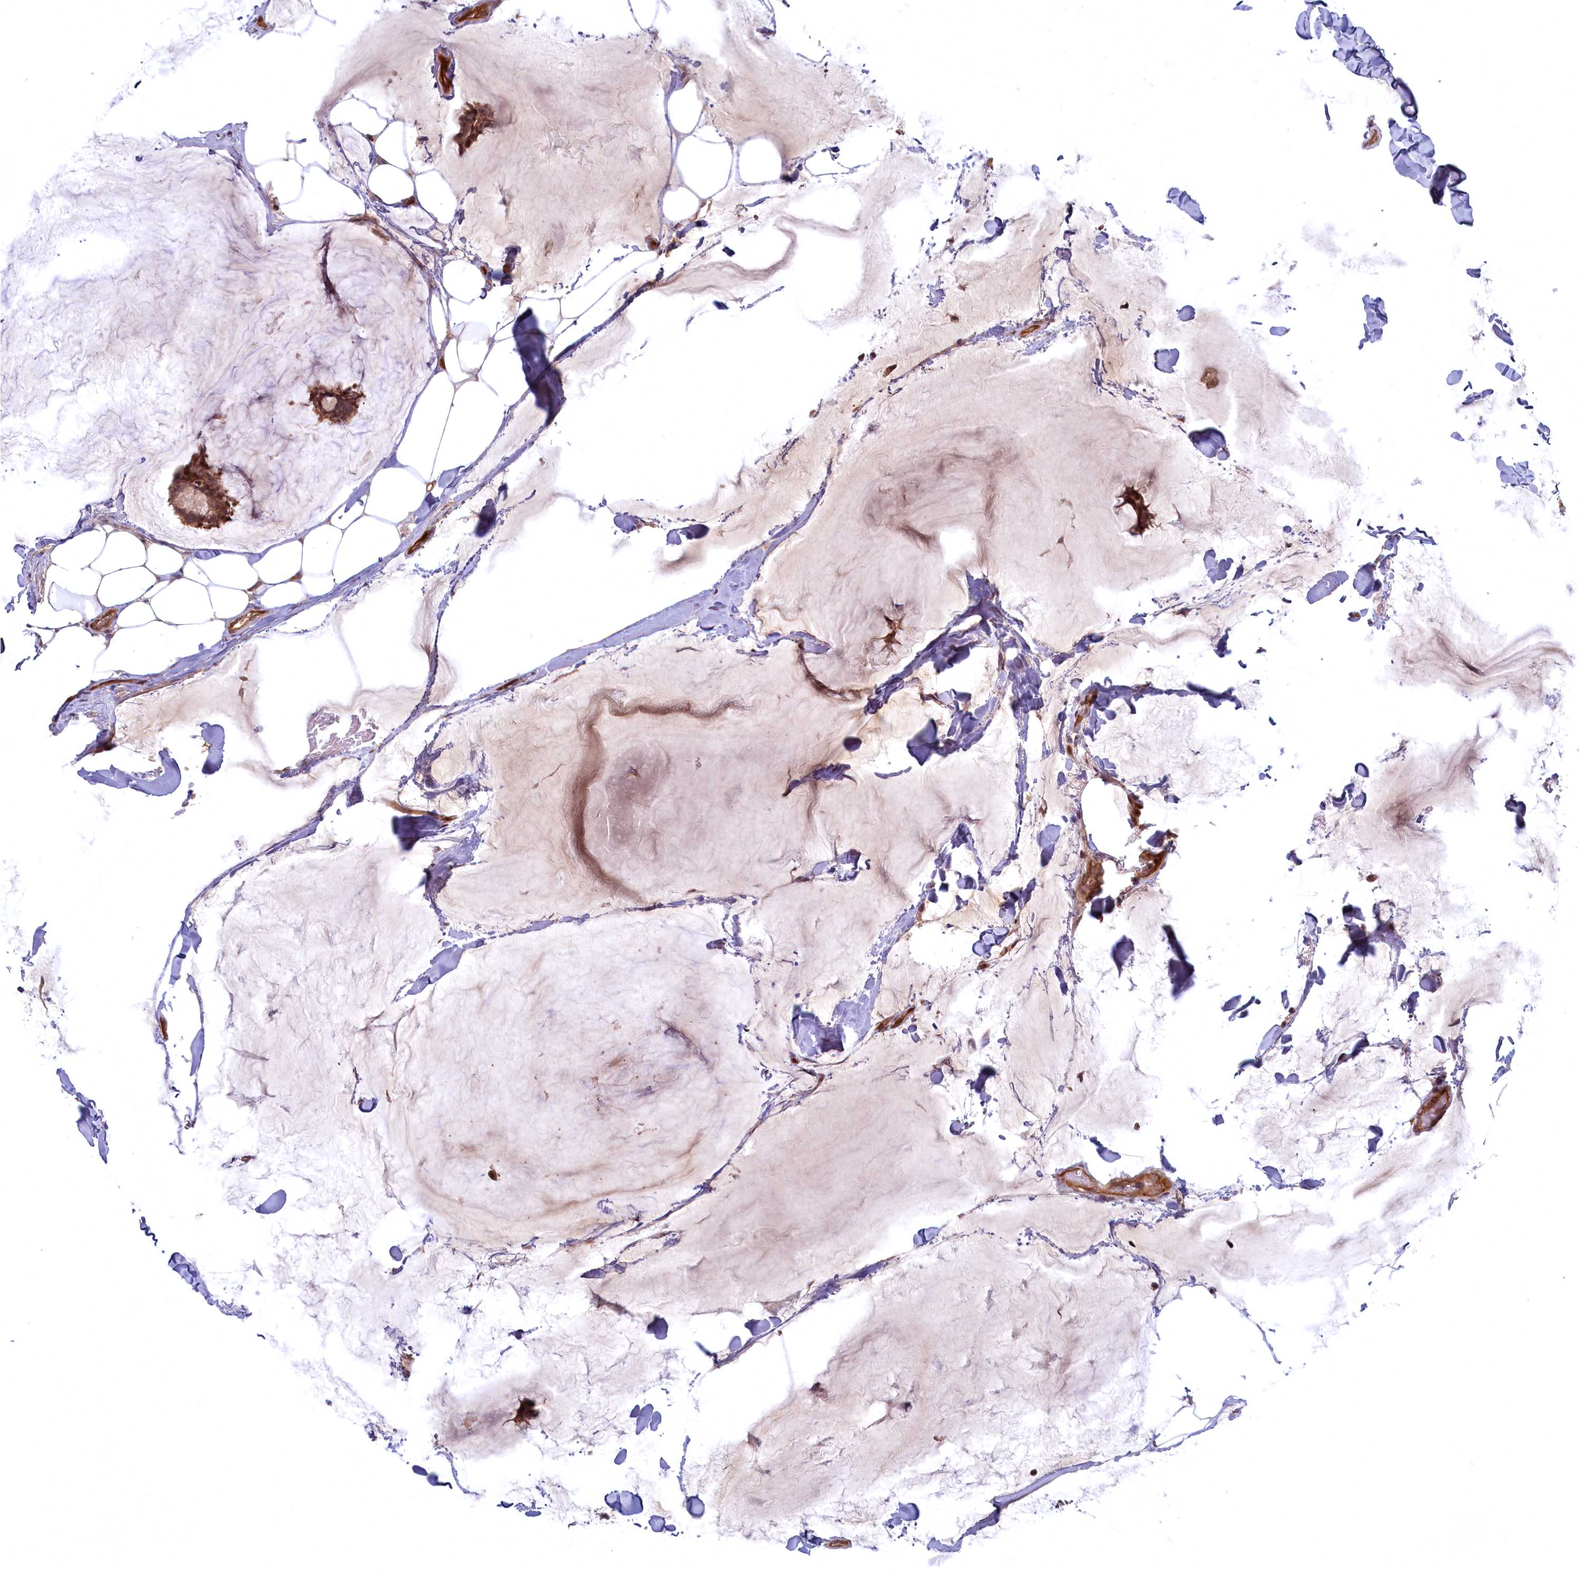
{"staining": {"intensity": "moderate", "quantity": ">75%", "location": "cytoplasmic/membranous,nuclear"}, "tissue": "breast cancer", "cell_type": "Tumor cells", "image_type": "cancer", "snomed": [{"axis": "morphology", "description": "Duct carcinoma"}, {"axis": "topography", "description": "Breast"}], "caption": "The immunohistochemical stain labels moderate cytoplasmic/membranous and nuclear positivity in tumor cells of breast infiltrating ductal carcinoma tissue.", "gene": "SNRK", "patient": {"sex": "female", "age": 93}}